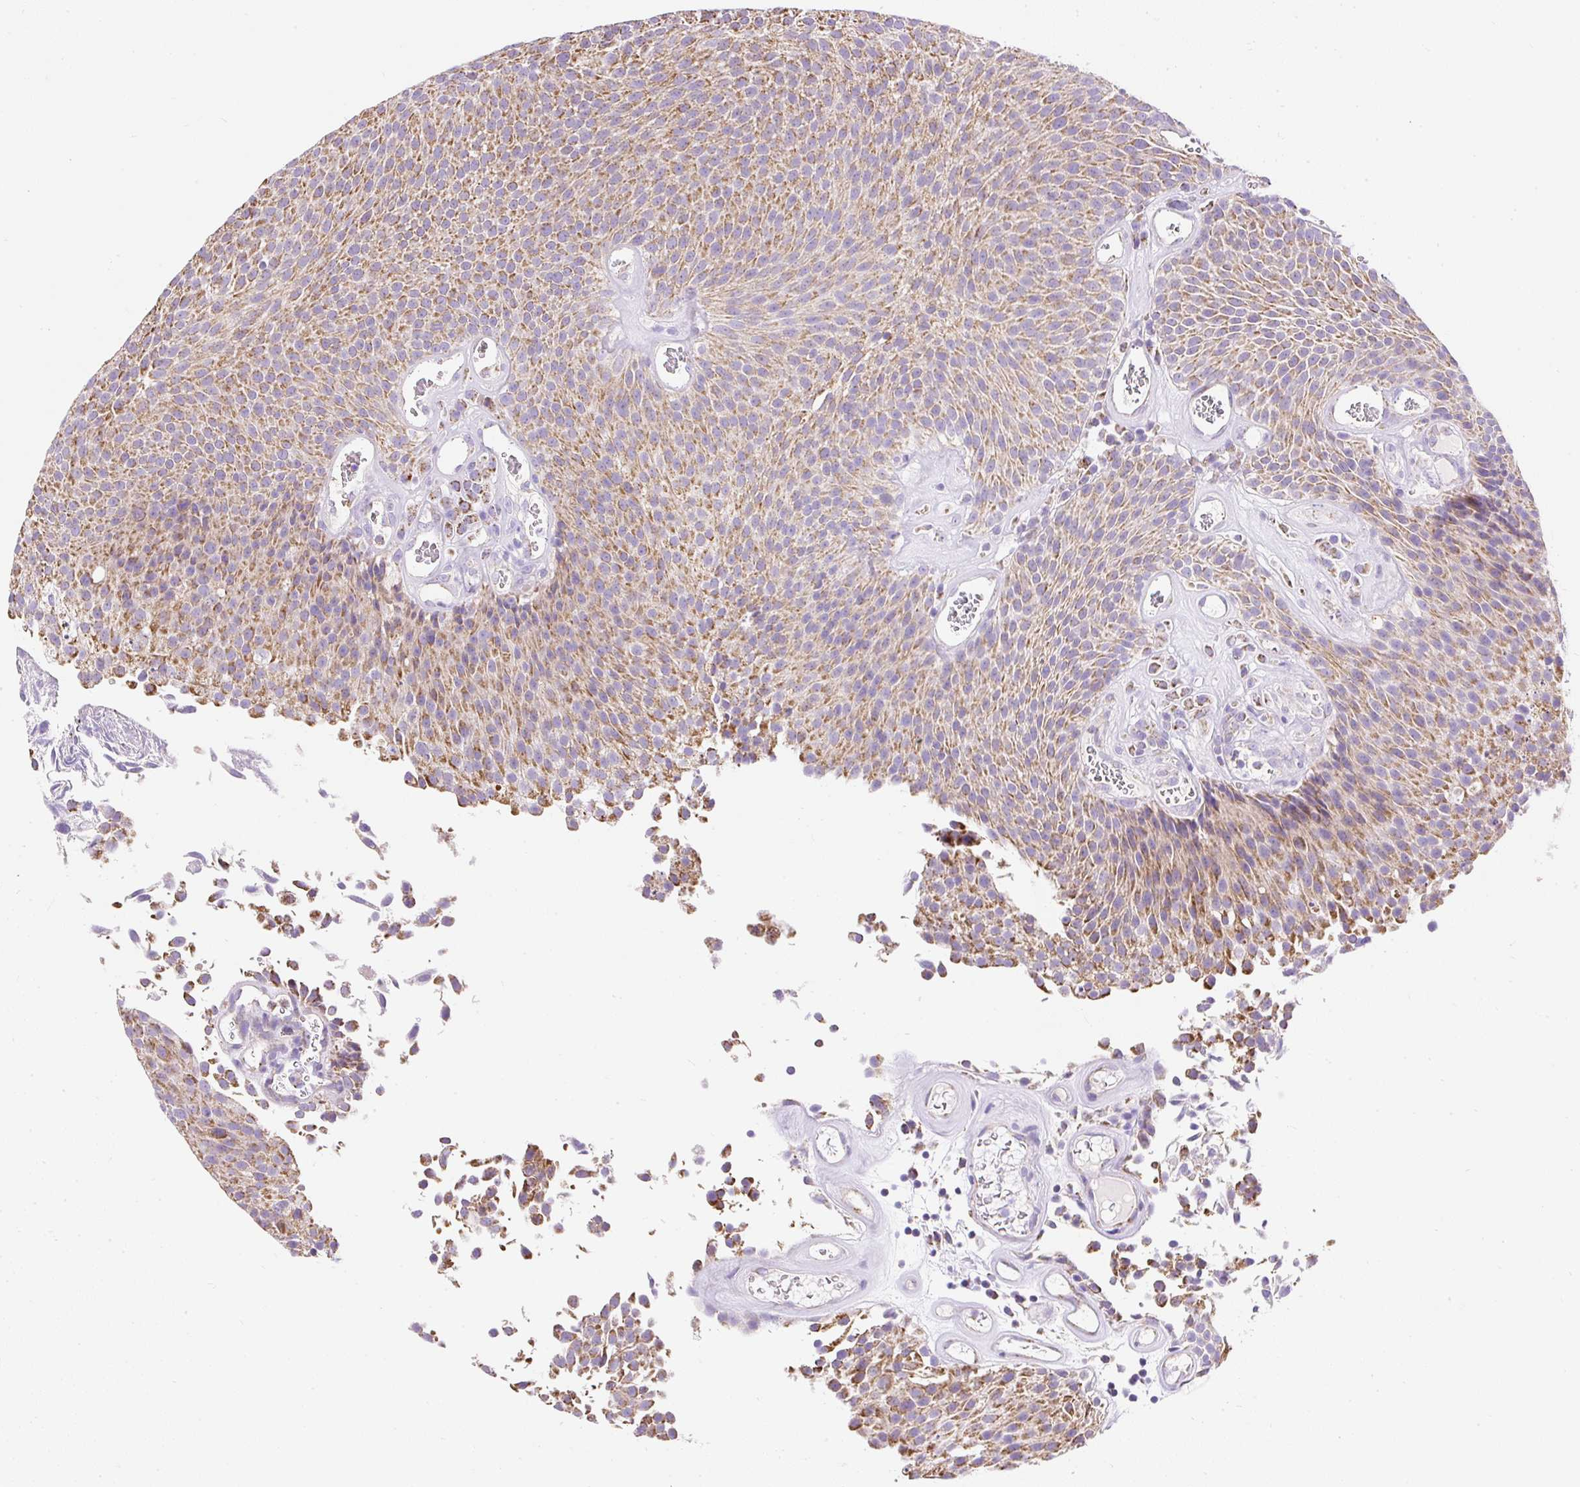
{"staining": {"intensity": "moderate", "quantity": ">75%", "location": "cytoplasmic/membranous"}, "tissue": "urothelial cancer", "cell_type": "Tumor cells", "image_type": "cancer", "snomed": [{"axis": "morphology", "description": "Urothelial carcinoma, Low grade"}, {"axis": "topography", "description": "Urinary bladder"}], "caption": "The histopathology image shows a brown stain indicating the presence of a protein in the cytoplasmic/membranous of tumor cells in urothelial carcinoma (low-grade).", "gene": "DAAM2", "patient": {"sex": "female", "age": 79}}